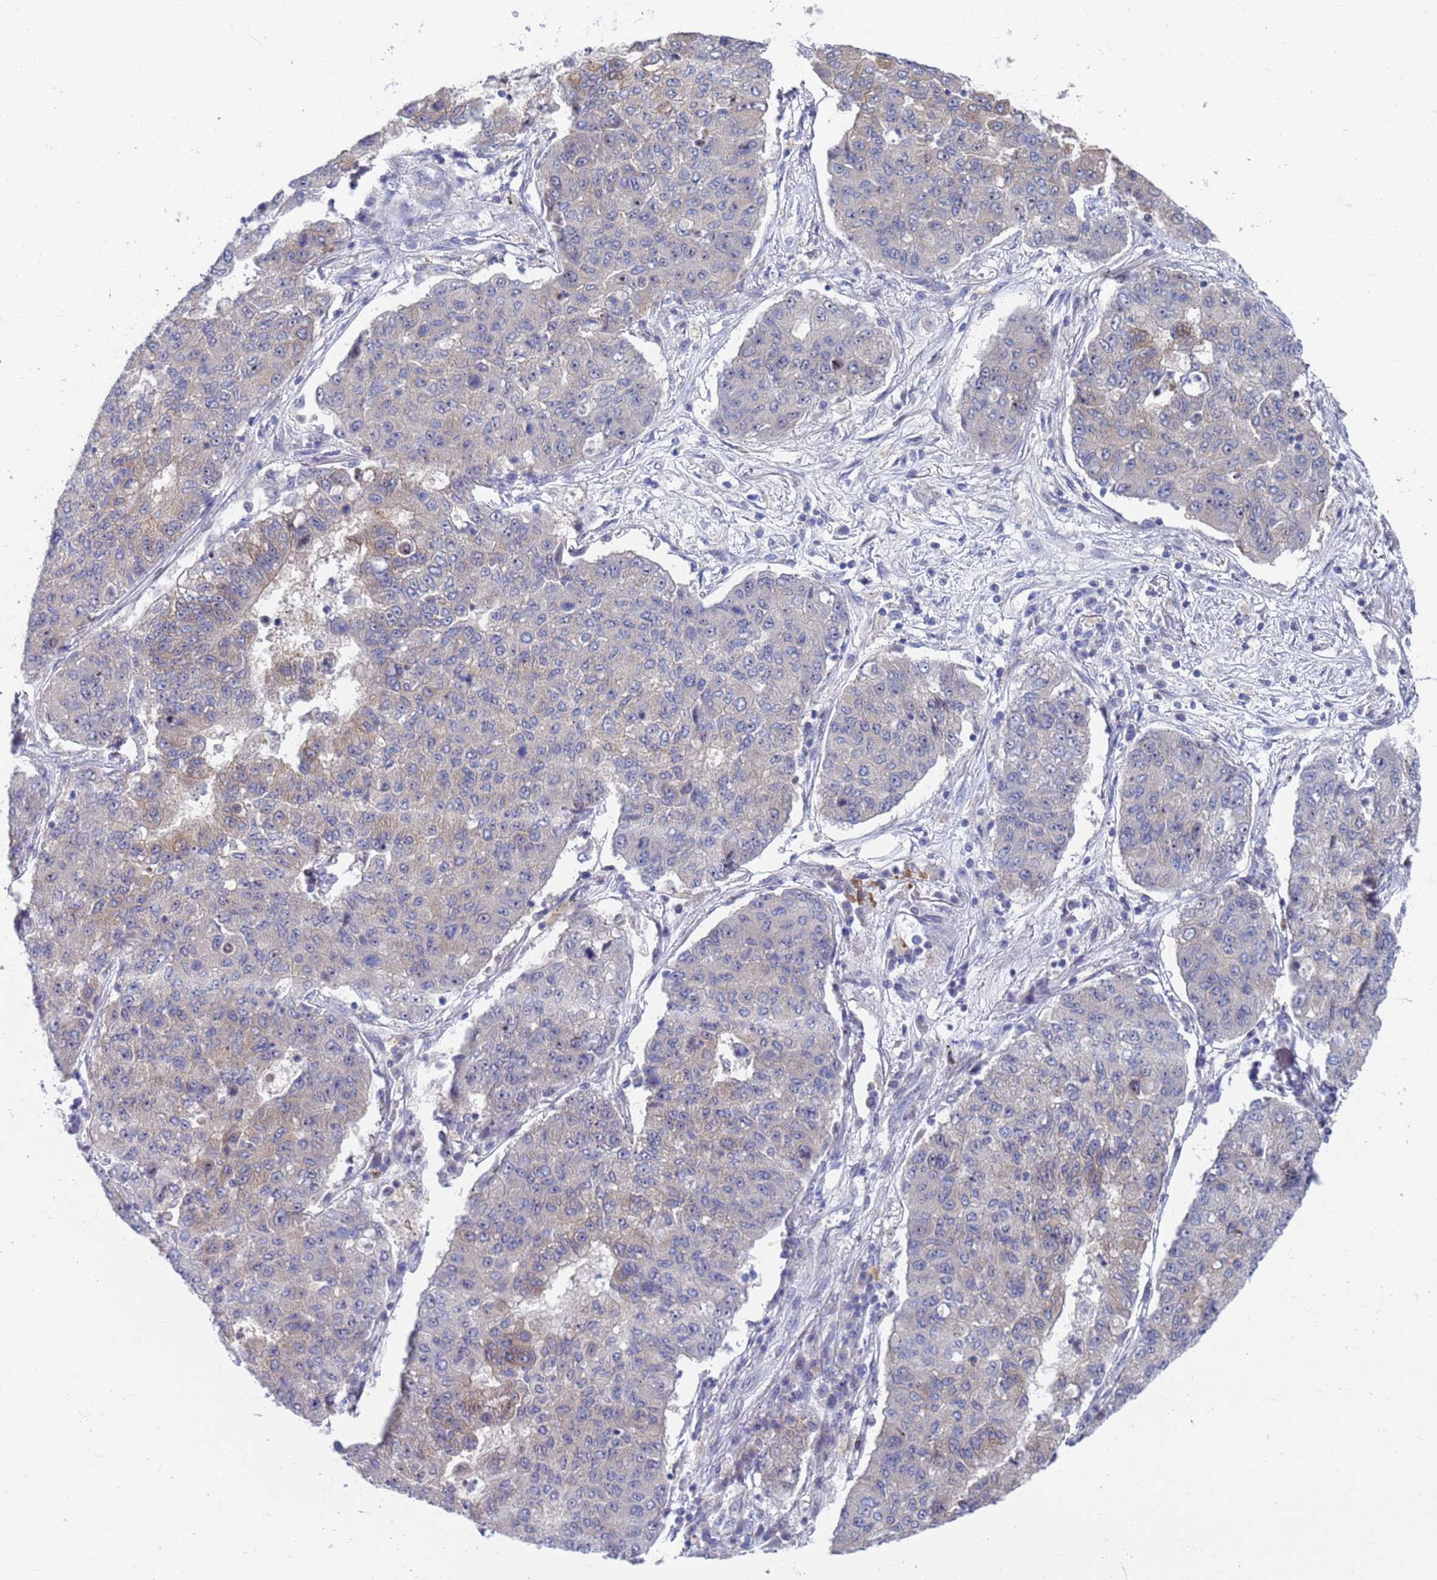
{"staining": {"intensity": "weak", "quantity": "<25%", "location": "cytoplasmic/membranous"}, "tissue": "lung cancer", "cell_type": "Tumor cells", "image_type": "cancer", "snomed": [{"axis": "morphology", "description": "Squamous cell carcinoma, NOS"}, {"axis": "topography", "description": "Lung"}], "caption": "Photomicrograph shows no protein expression in tumor cells of squamous cell carcinoma (lung) tissue.", "gene": "ENOSF1", "patient": {"sex": "male", "age": 74}}